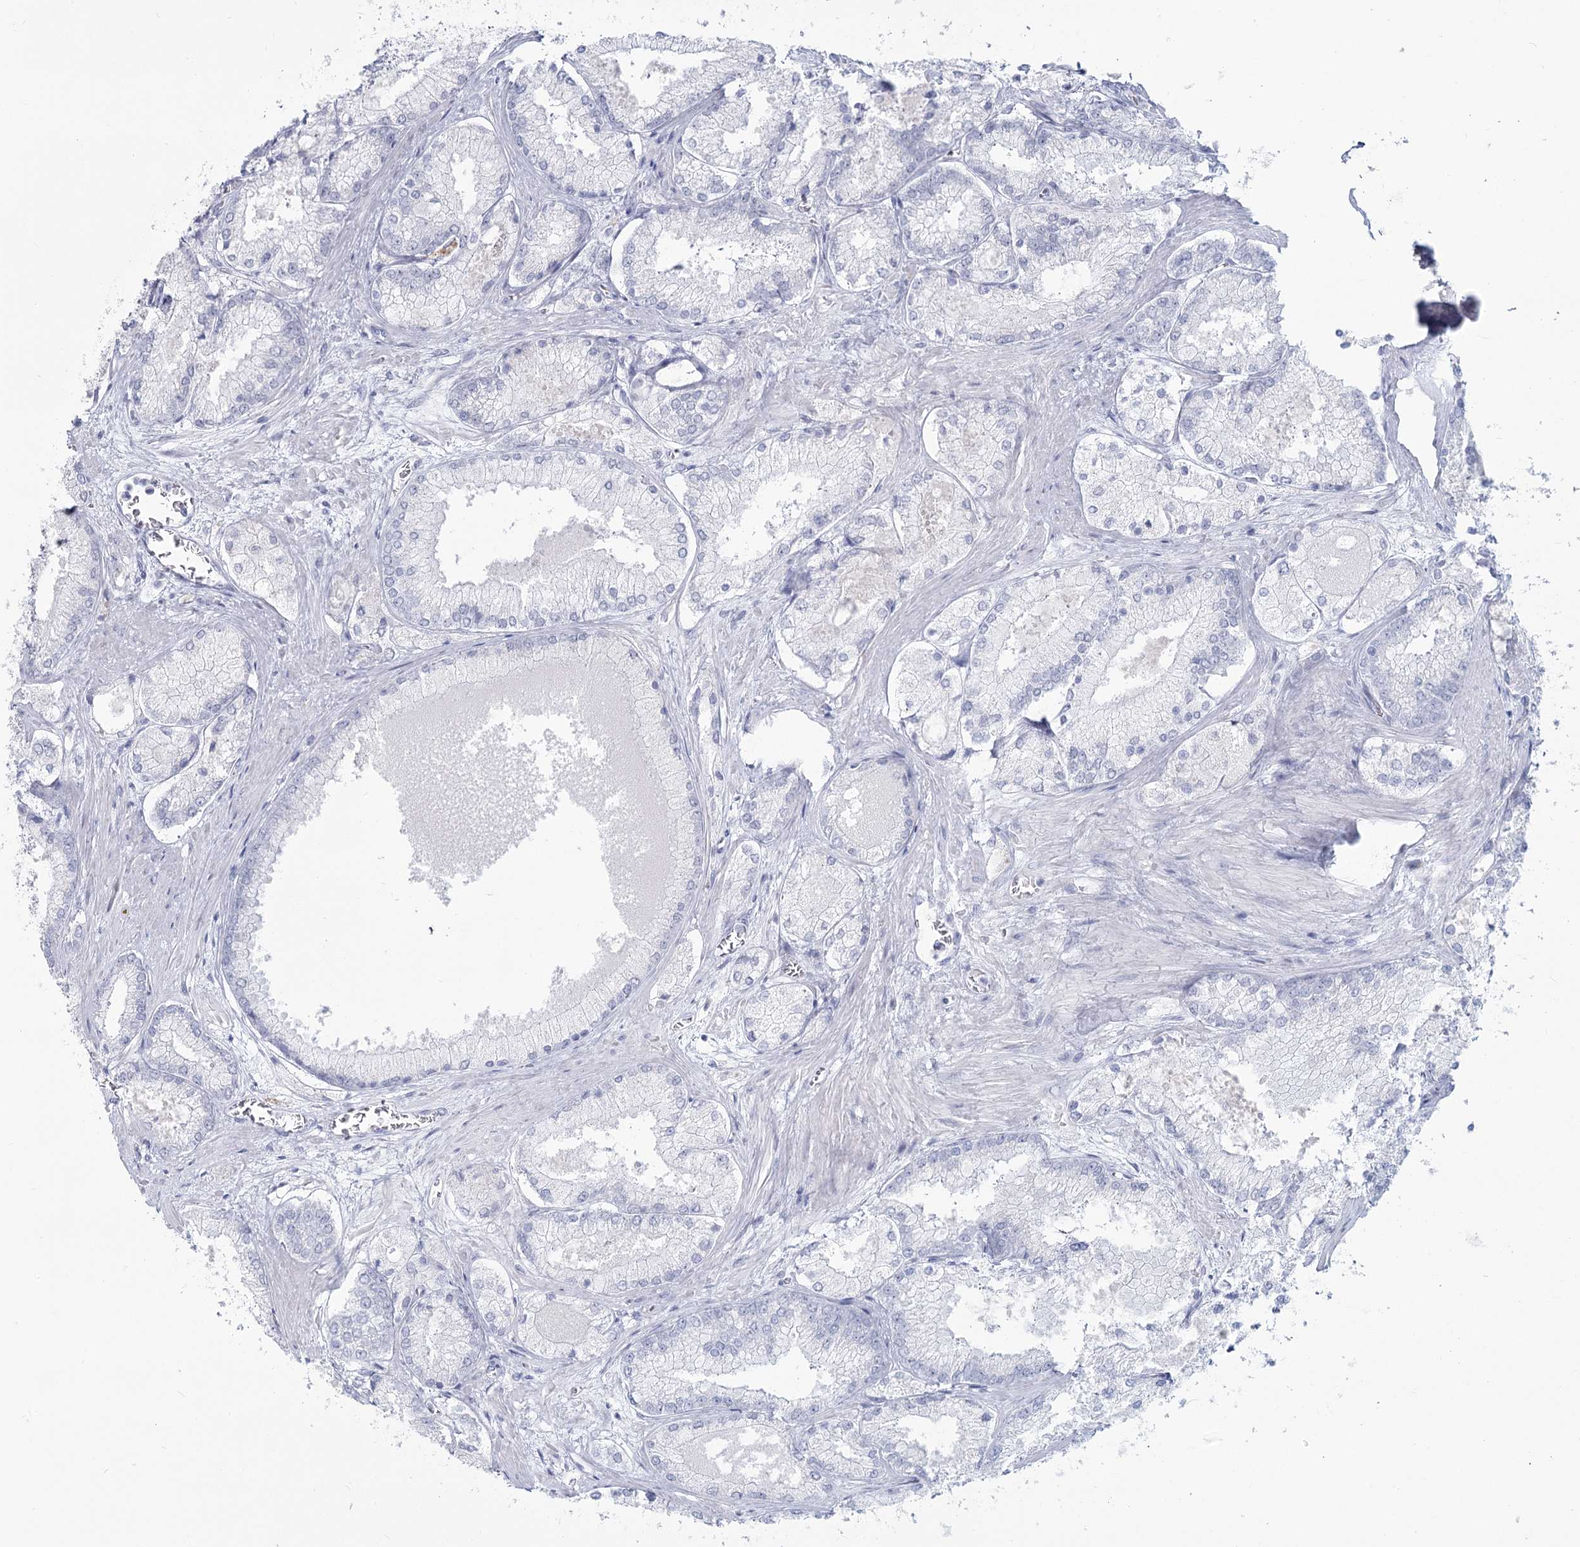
{"staining": {"intensity": "negative", "quantity": "none", "location": "none"}, "tissue": "prostate cancer", "cell_type": "Tumor cells", "image_type": "cancer", "snomed": [{"axis": "morphology", "description": "Adenocarcinoma, Low grade"}, {"axis": "topography", "description": "Prostate"}], "caption": "Prostate cancer was stained to show a protein in brown. There is no significant expression in tumor cells. Brightfield microscopy of immunohistochemistry stained with DAB (brown) and hematoxylin (blue), captured at high magnification.", "gene": "SLC6A19", "patient": {"sex": "male", "age": 74}}